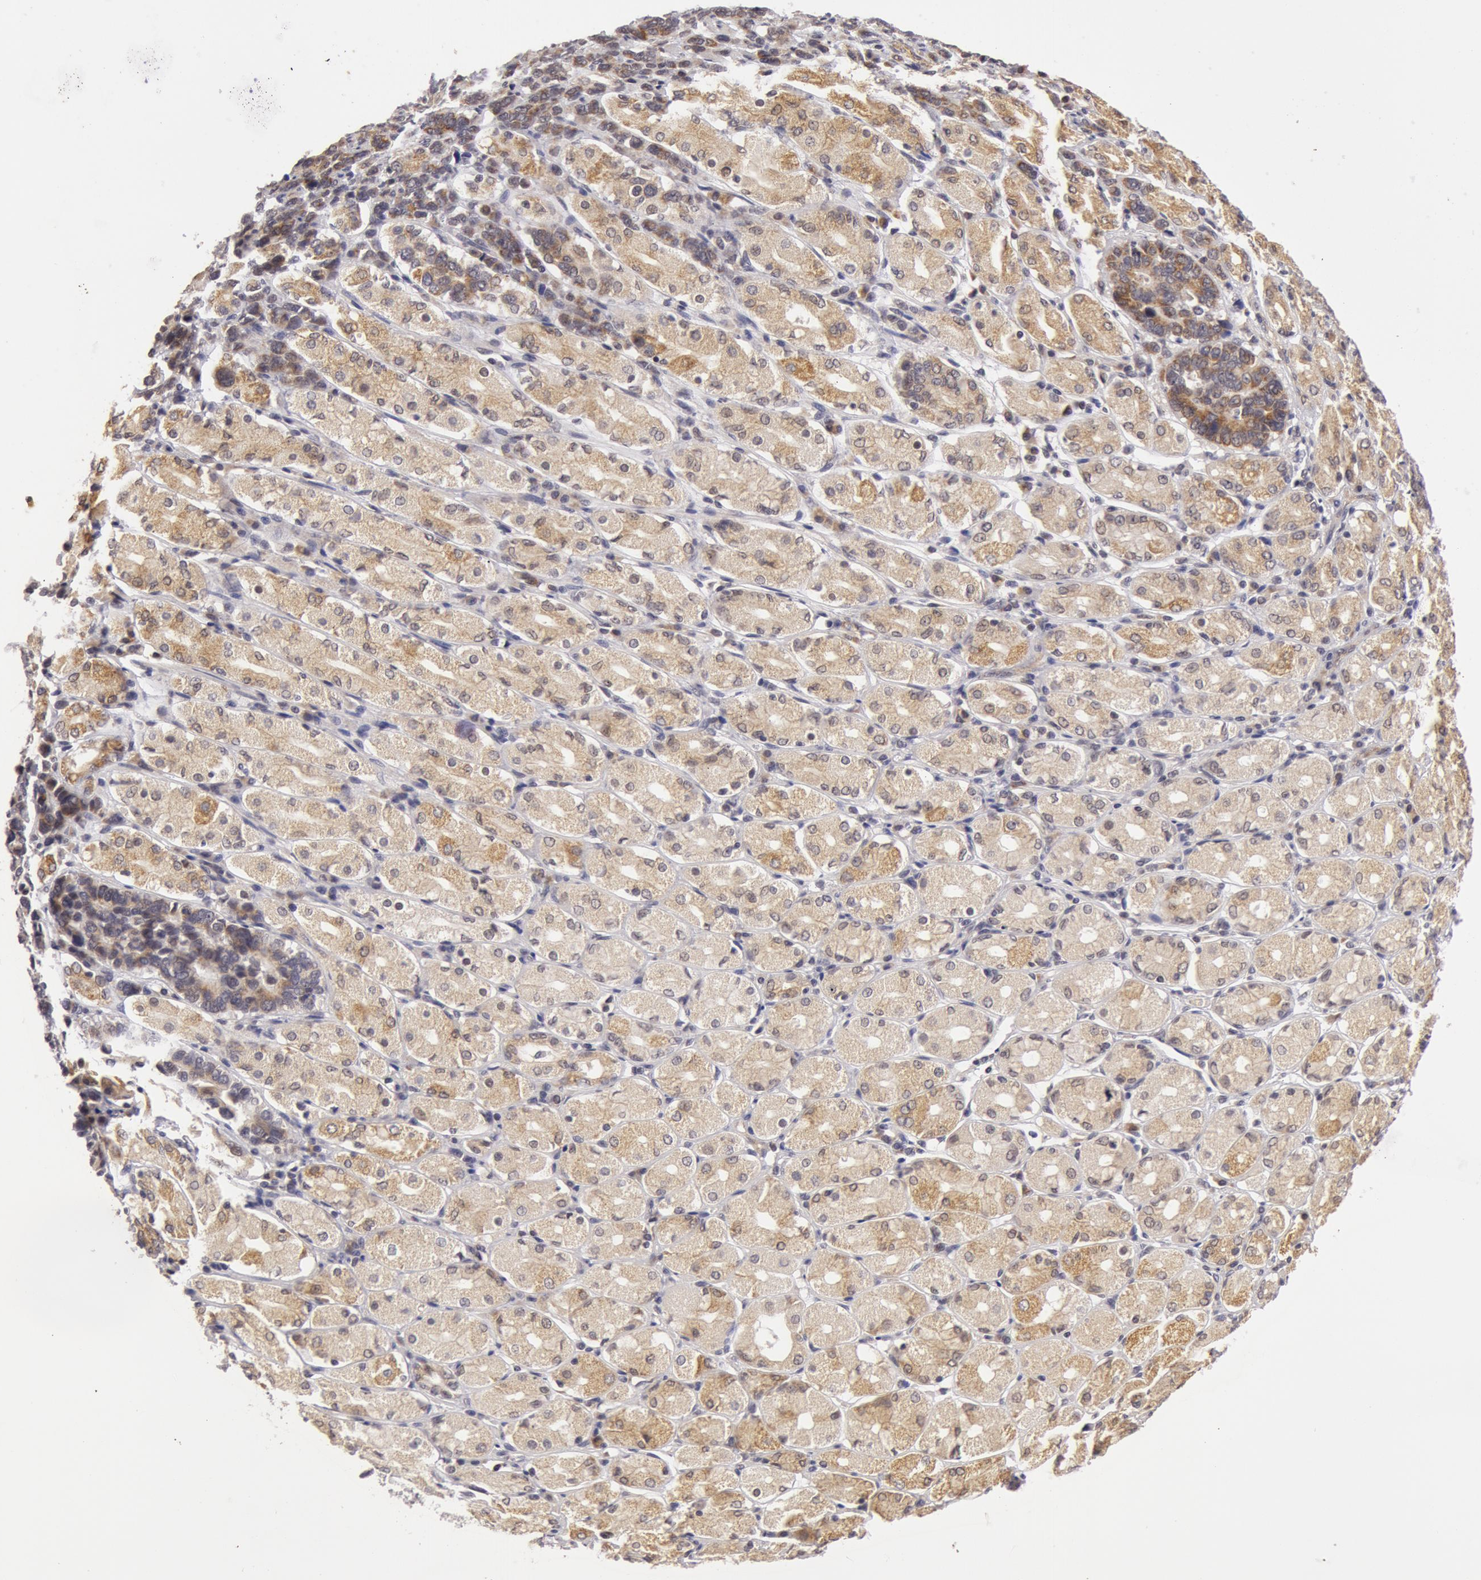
{"staining": {"intensity": "moderate", "quantity": ">75%", "location": "cytoplasmic/membranous"}, "tissue": "stomach cancer", "cell_type": "Tumor cells", "image_type": "cancer", "snomed": [{"axis": "morphology", "description": "Adenocarcinoma, NOS"}, {"axis": "topography", "description": "Stomach, upper"}], "caption": "Brown immunohistochemical staining in human stomach cancer displays moderate cytoplasmic/membranous positivity in about >75% of tumor cells. (DAB = brown stain, brightfield microscopy at high magnification).", "gene": "SYTL4", "patient": {"sex": "male", "age": 71}}